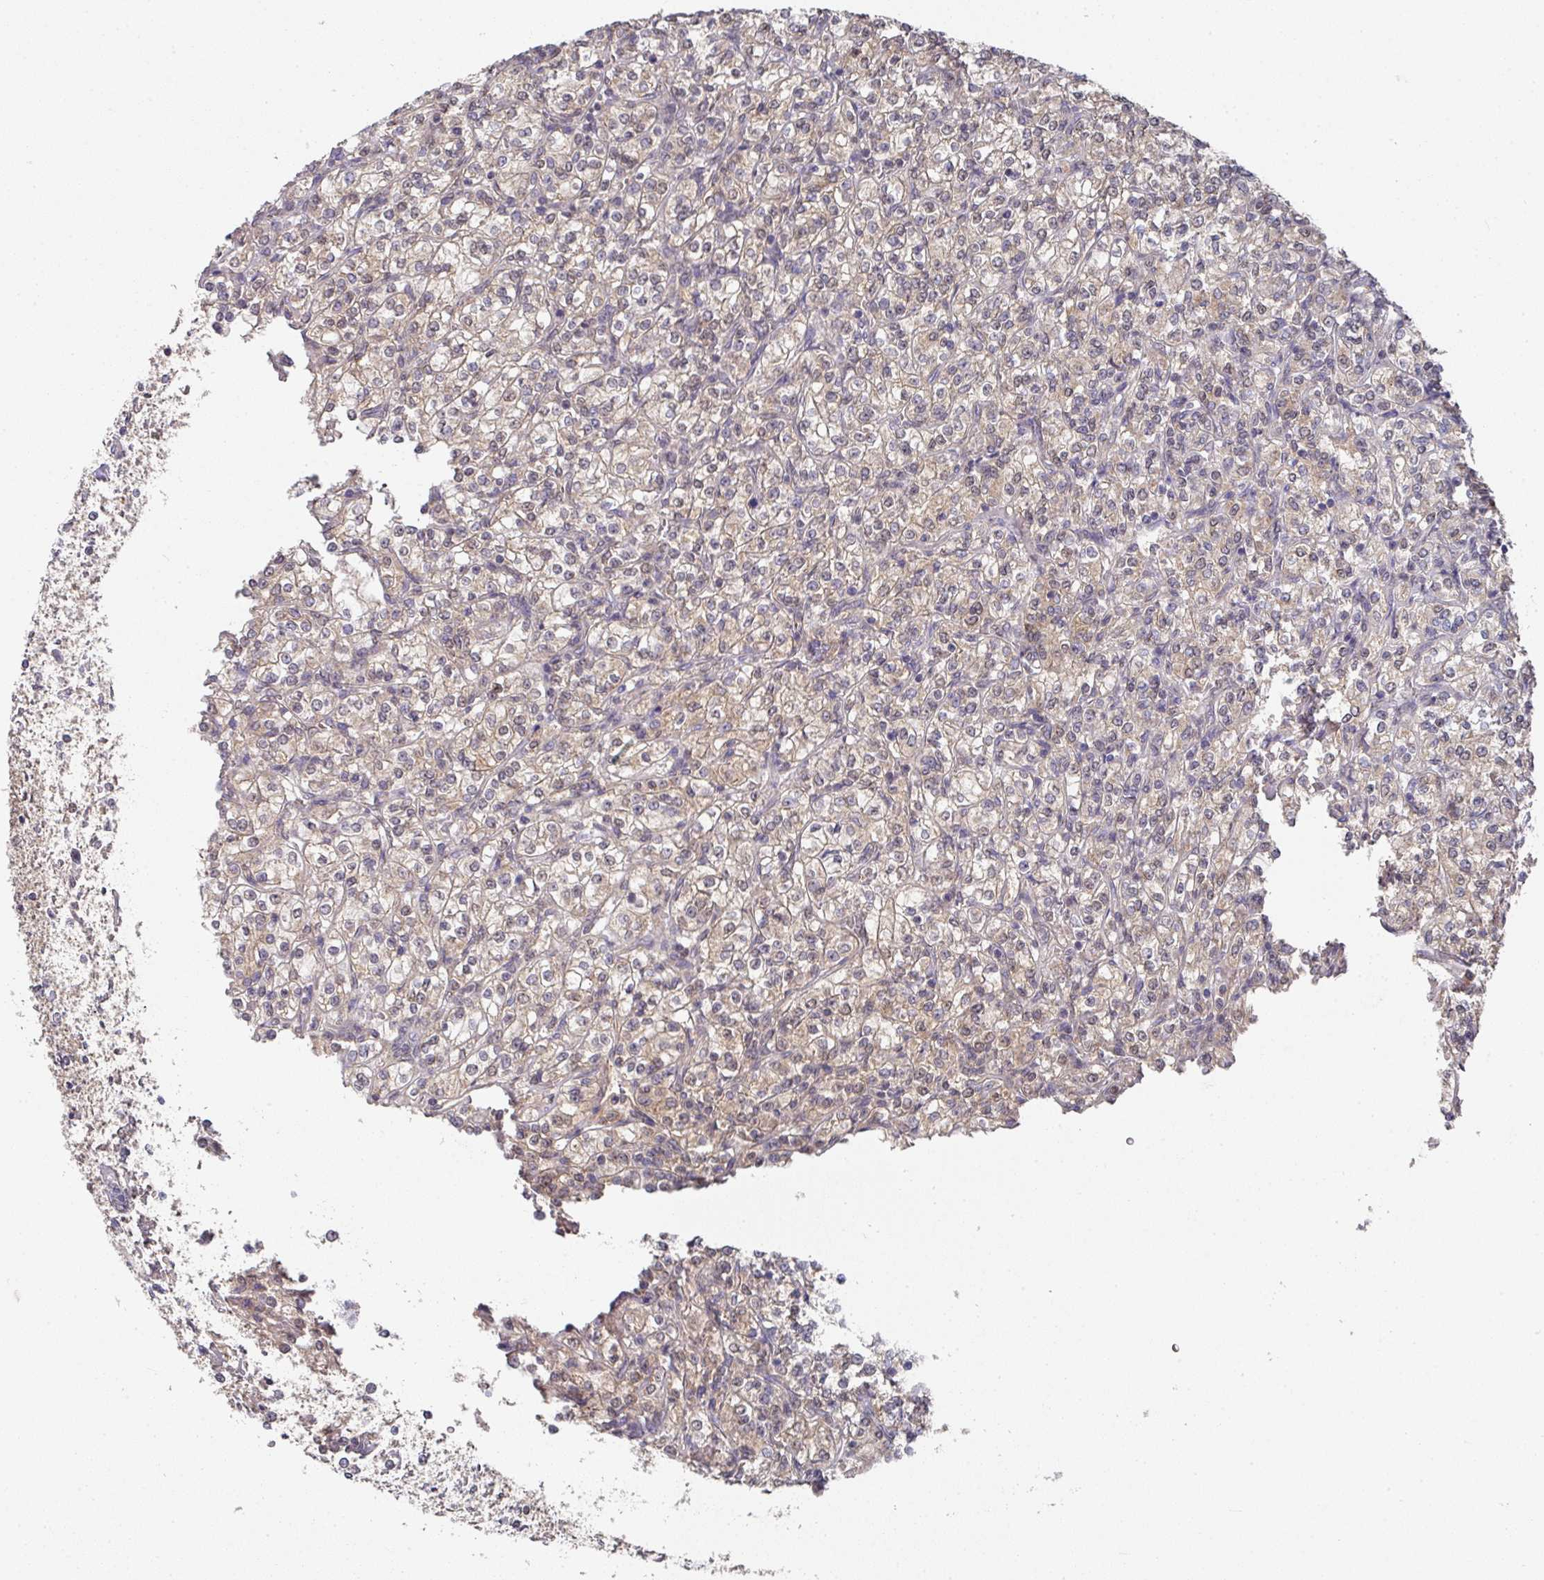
{"staining": {"intensity": "weak", "quantity": "25%-75%", "location": "cytoplasmic/membranous"}, "tissue": "renal cancer", "cell_type": "Tumor cells", "image_type": "cancer", "snomed": [{"axis": "morphology", "description": "Adenocarcinoma, NOS"}, {"axis": "topography", "description": "Kidney"}], "caption": "Renal cancer (adenocarcinoma) stained for a protein displays weak cytoplasmic/membranous positivity in tumor cells.", "gene": "EXTL3", "patient": {"sex": "male", "age": 77}}